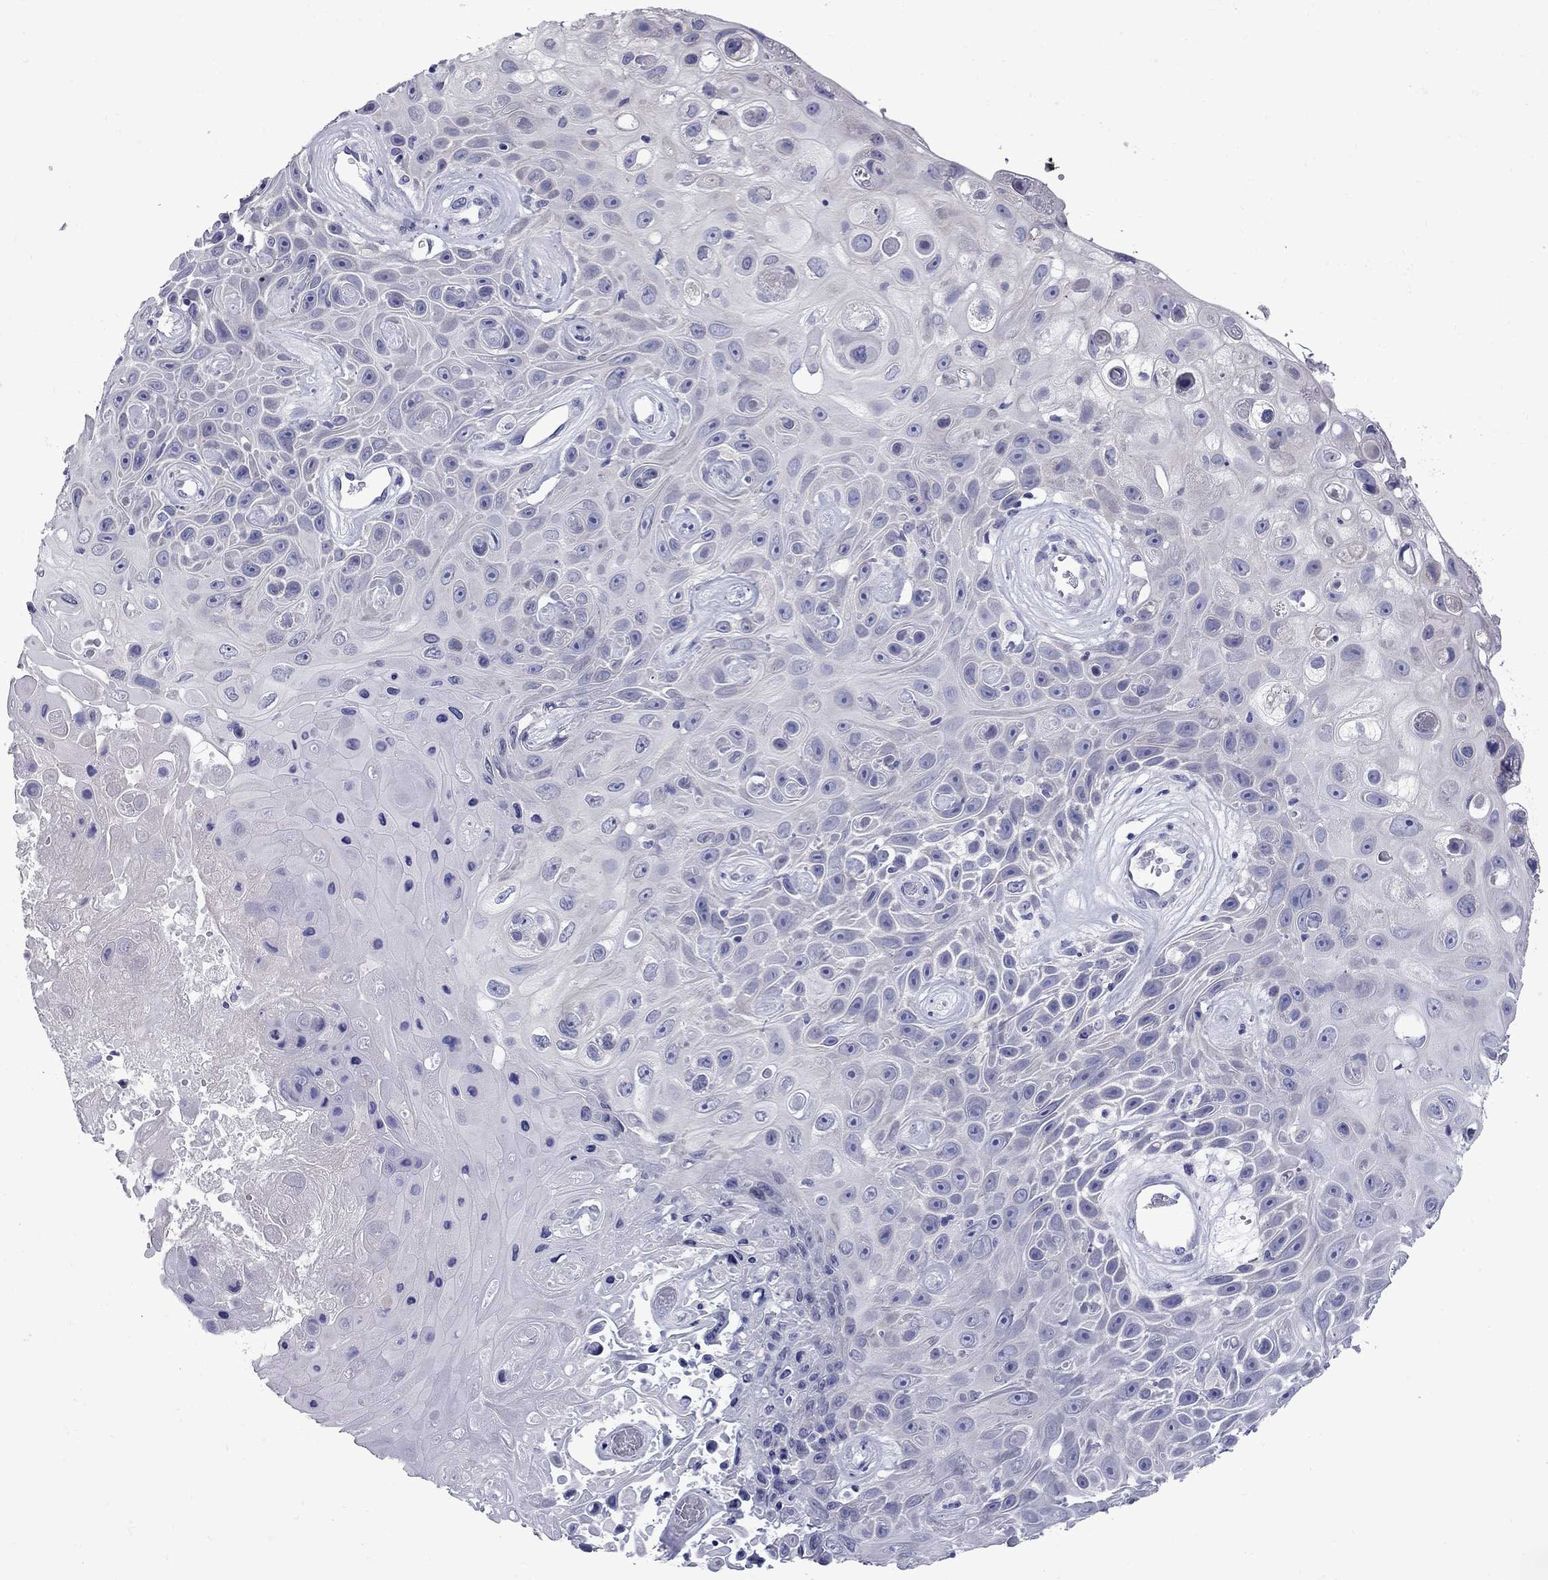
{"staining": {"intensity": "negative", "quantity": "none", "location": "none"}, "tissue": "skin cancer", "cell_type": "Tumor cells", "image_type": "cancer", "snomed": [{"axis": "morphology", "description": "Squamous cell carcinoma, NOS"}, {"axis": "topography", "description": "Skin"}], "caption": "A micrograph of skin cancer (squamous cell carcinoma) stained for a protein reveals no brown staining in tumor cells. (DAB (3,3'-diaminobenzidine) immunohistochemistry with hematoxylin counter stain).", "gene": "EPPIN", "patient": {"sex": "male", "age": 82}}